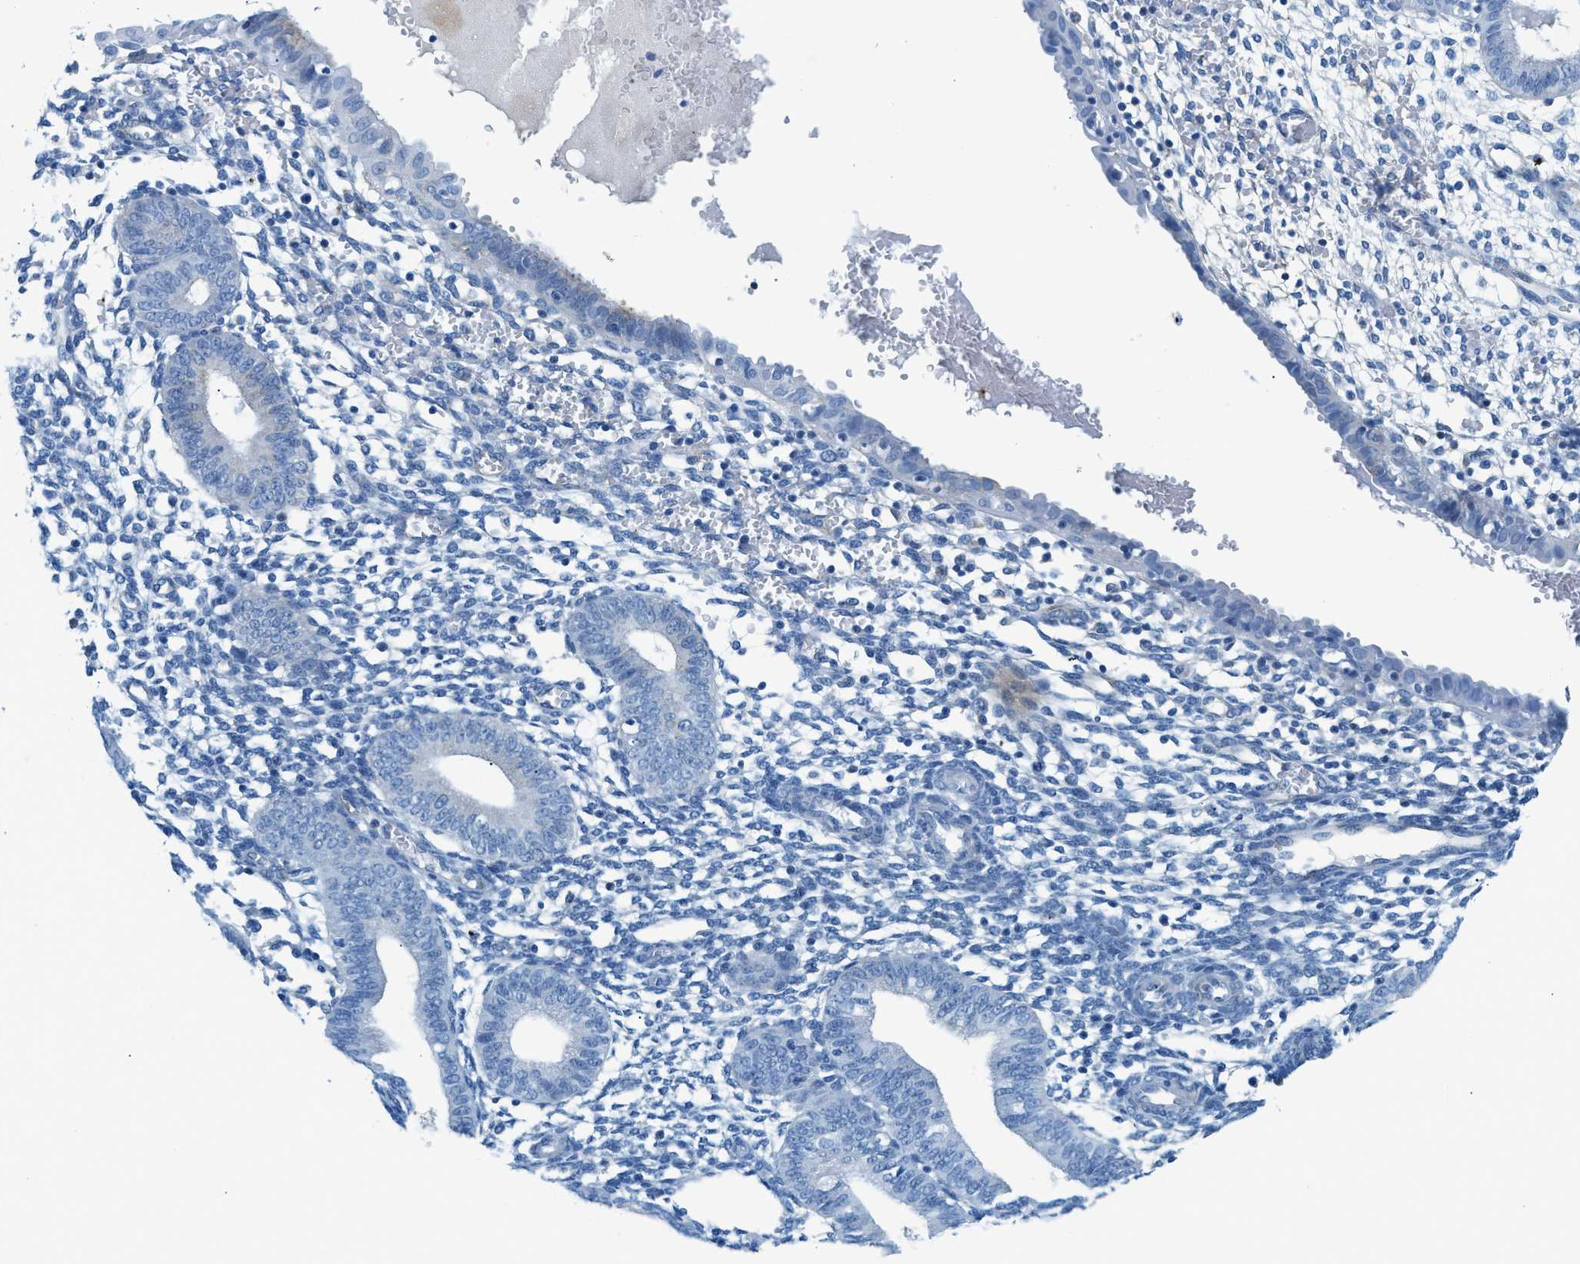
{"staining": {"intensity": "negative", "quantity": "none", "location": "none"}, "tissue": "endometrium", "cell_type": "Cells in endometrial stroma", "image_type": "normal", "snomed": [{"axis": "morphology", "description": "Normal tissue, NOS"}, {"axis": "topography", "description": "Endometrium"}], "caption": "This is a micrograph of IHC staining of unremarkable endometrium, which shows no positivity in cells in endometrial stroma.", "gene": "TPSAB1", "patient": {"sex": "female", "age": 61}}